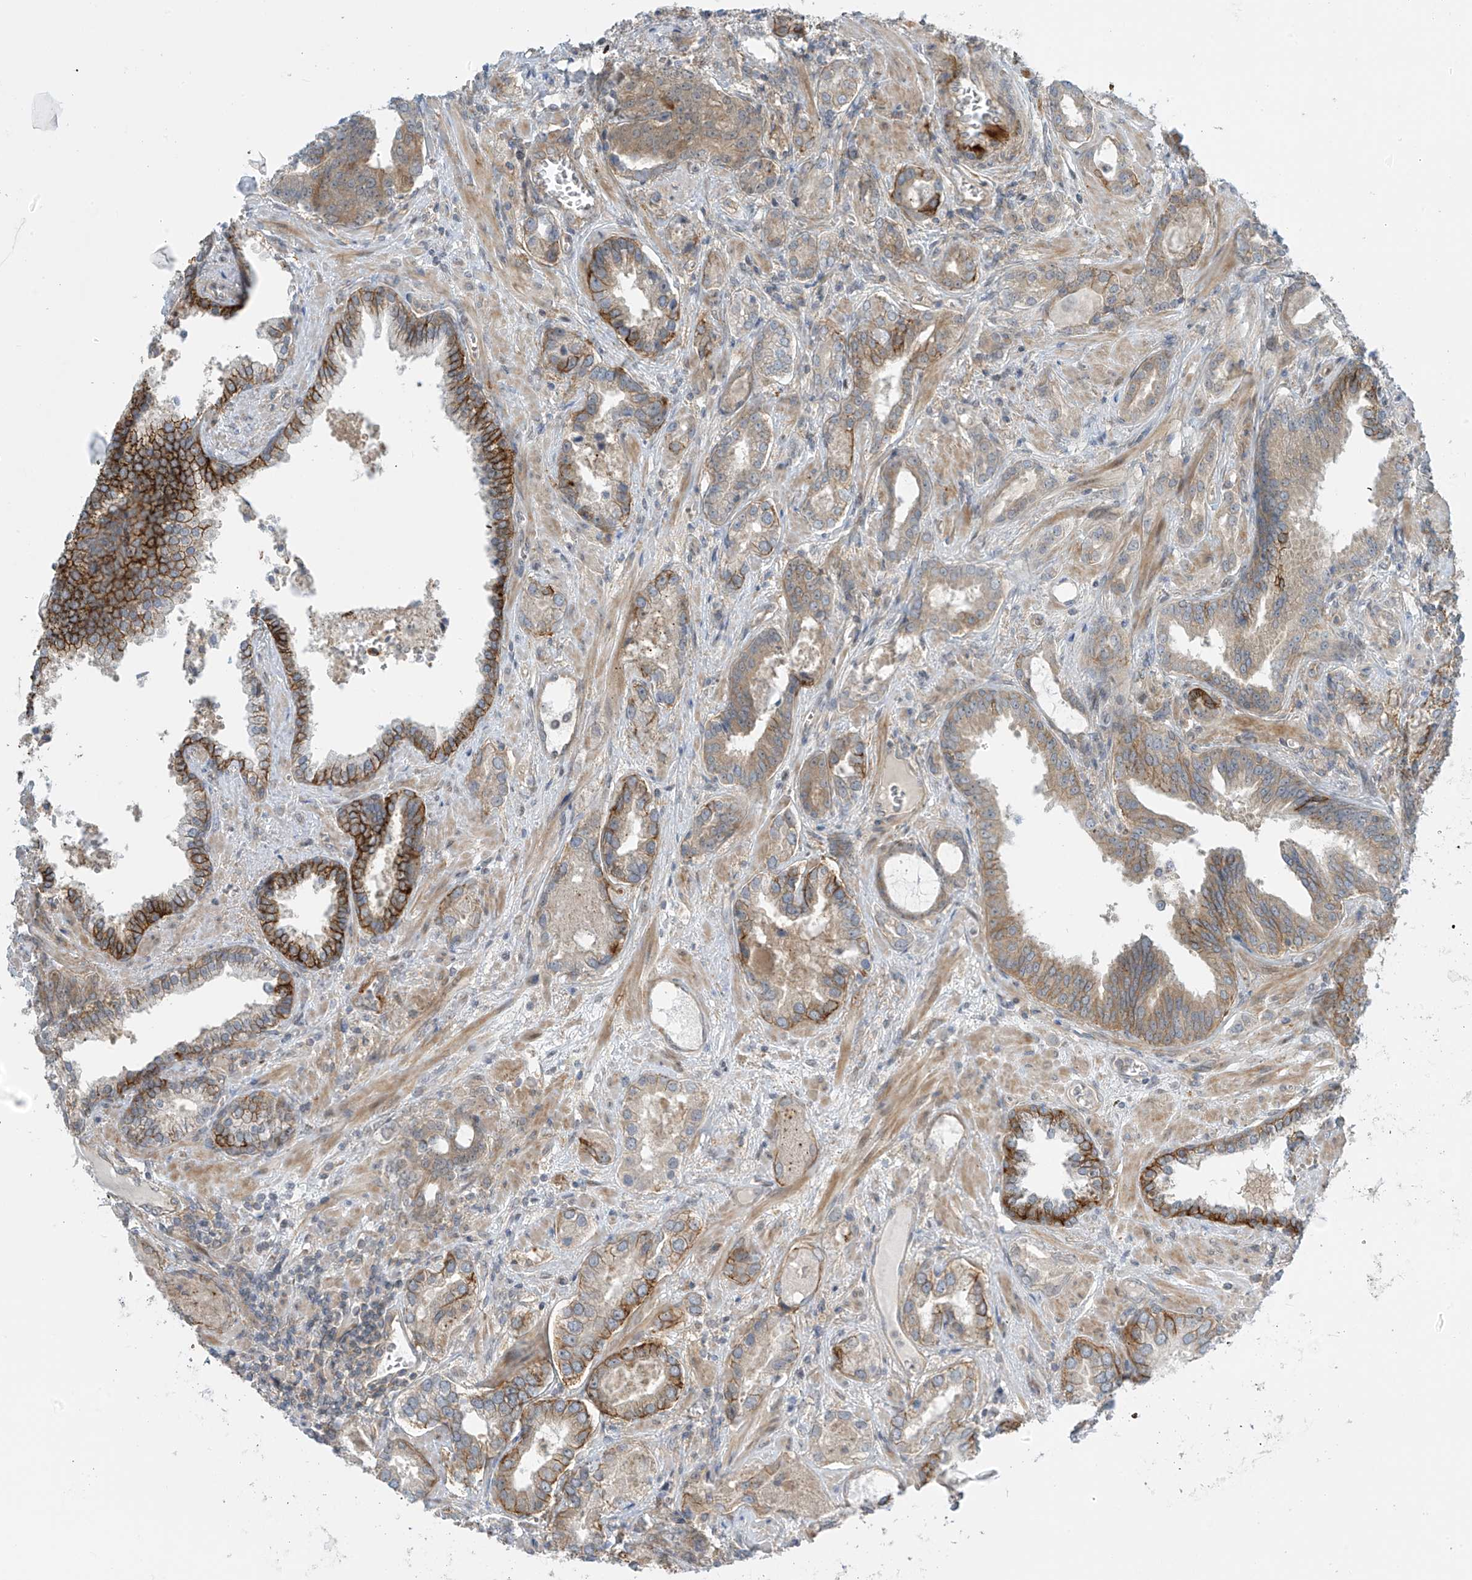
{"staining": {"intensity": "weak", "quantity": ">75%", "location": "cytoplasmic/membranous"}, "tissue": "prostate cancer", "cell_type": "Tumor cells", "image_type": "cancer", "snomed": [{"axis": "morphology", "description": "Adenocarcinoma, High grade"}, {"axis": "topography", "description": "Prostate and seminal vesicle, NOS"}], "caption": "The micrograph displays a brown stain indicating the presence of a protein in the cytoplasmic/membranous of tumor cells in high-grade adenocarcinoma (prostate). (DAB (3,3'-diaminobenzidine) = brown stain, brightfield microscopy at high magnification).", "gene": "FSD1L", "patient": {"sex": "male", "age": 67}}